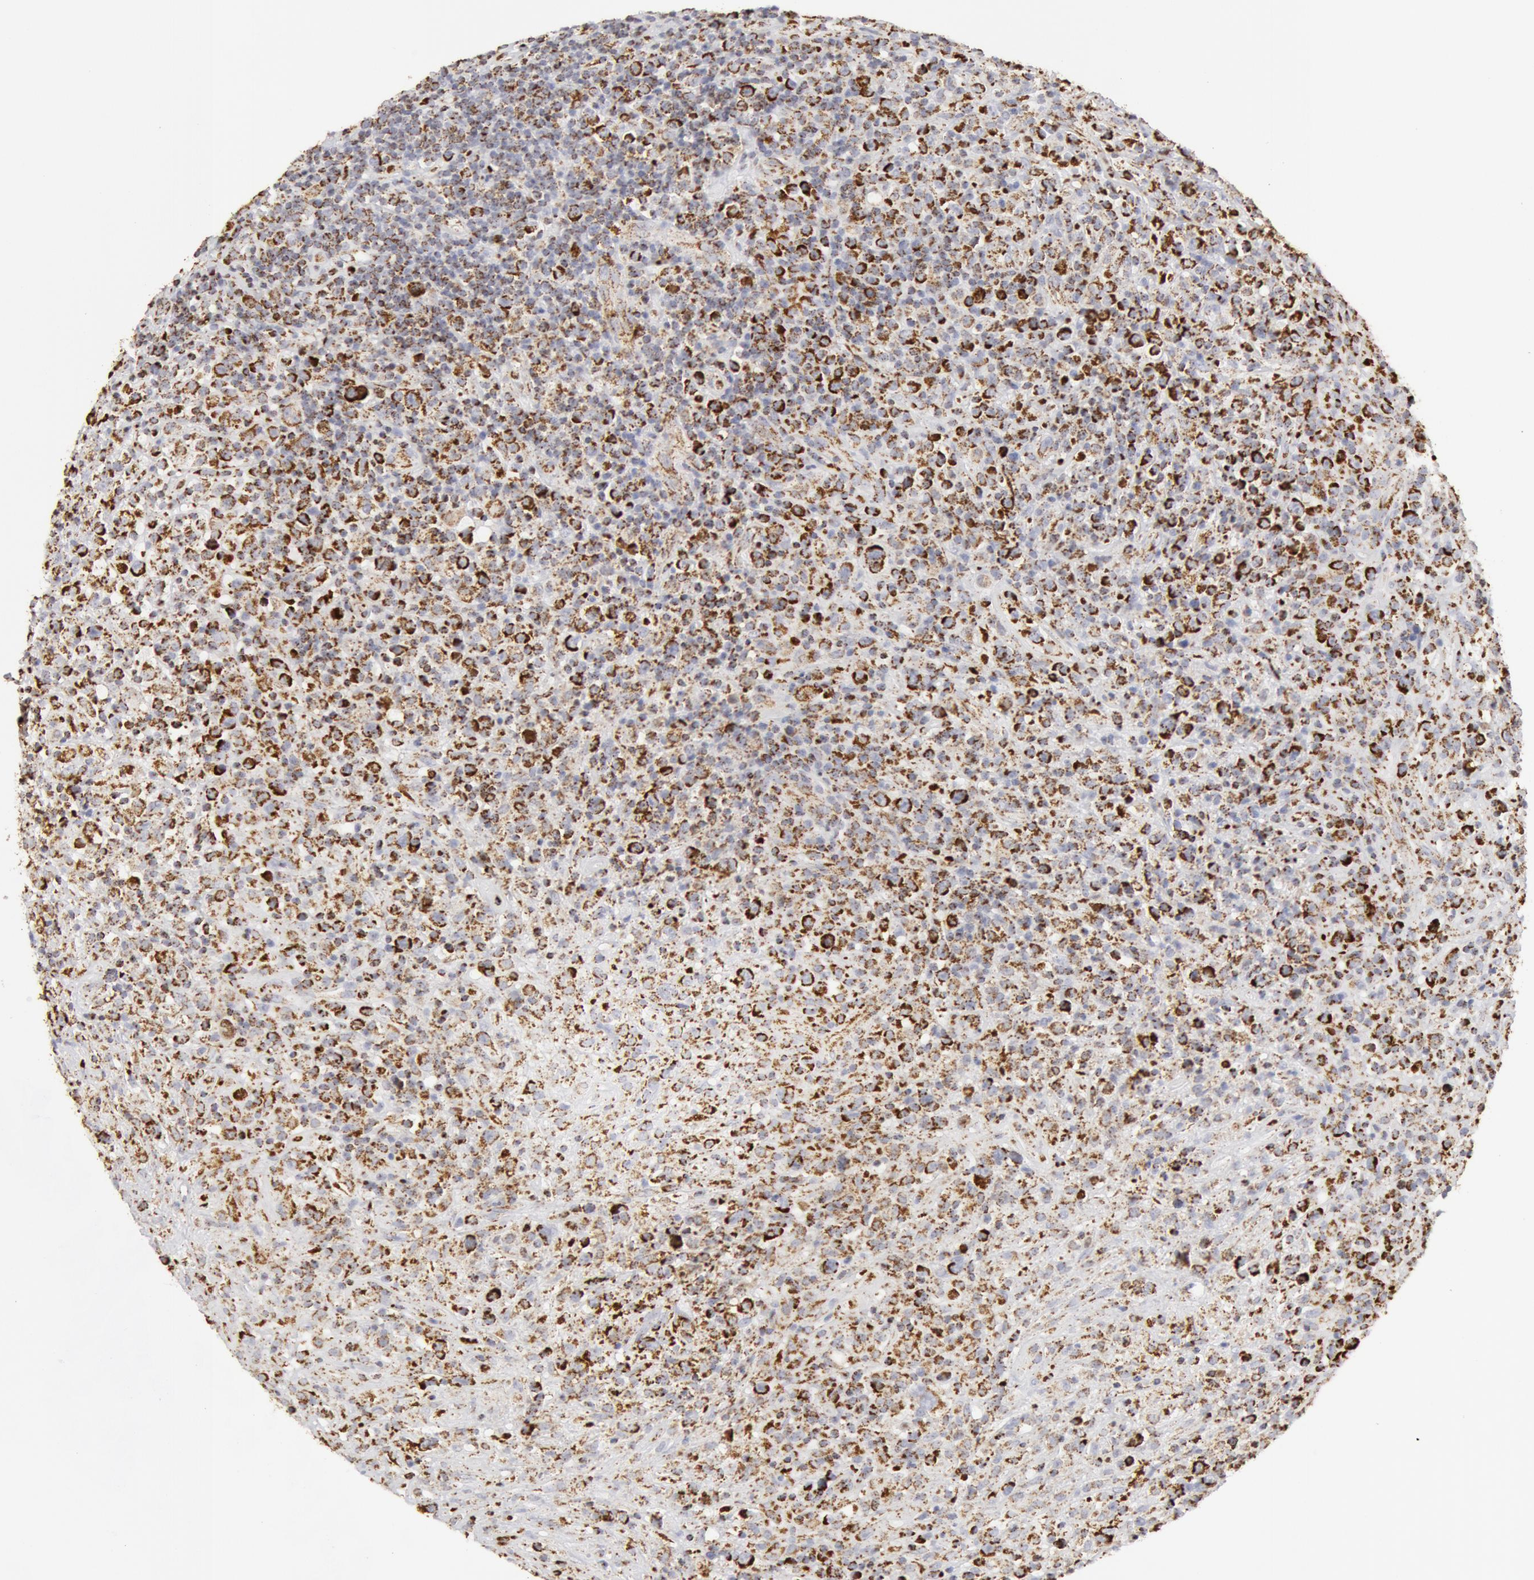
{"staining": {"intensity": "strong", "quantity": ">75%", "location": "cytoplasmic/membranous"}, "tissue": "lymphoma", "cell_type": "Tumor cells", "image_type": "cancer", "snomed": [{"axis": "morphology", "description": "Hodgkin's disease, NOS"}, {"axis": "topography", "description": "Lymph node"}], "caption": "A high amount of strong cytoplasmic/membranous expression is identified in approximately >75% of tumor cells in Hodgkin's disease tissue.", "gene": "ATP5F1B", "patient": {"sex": "male", "age": 46}}